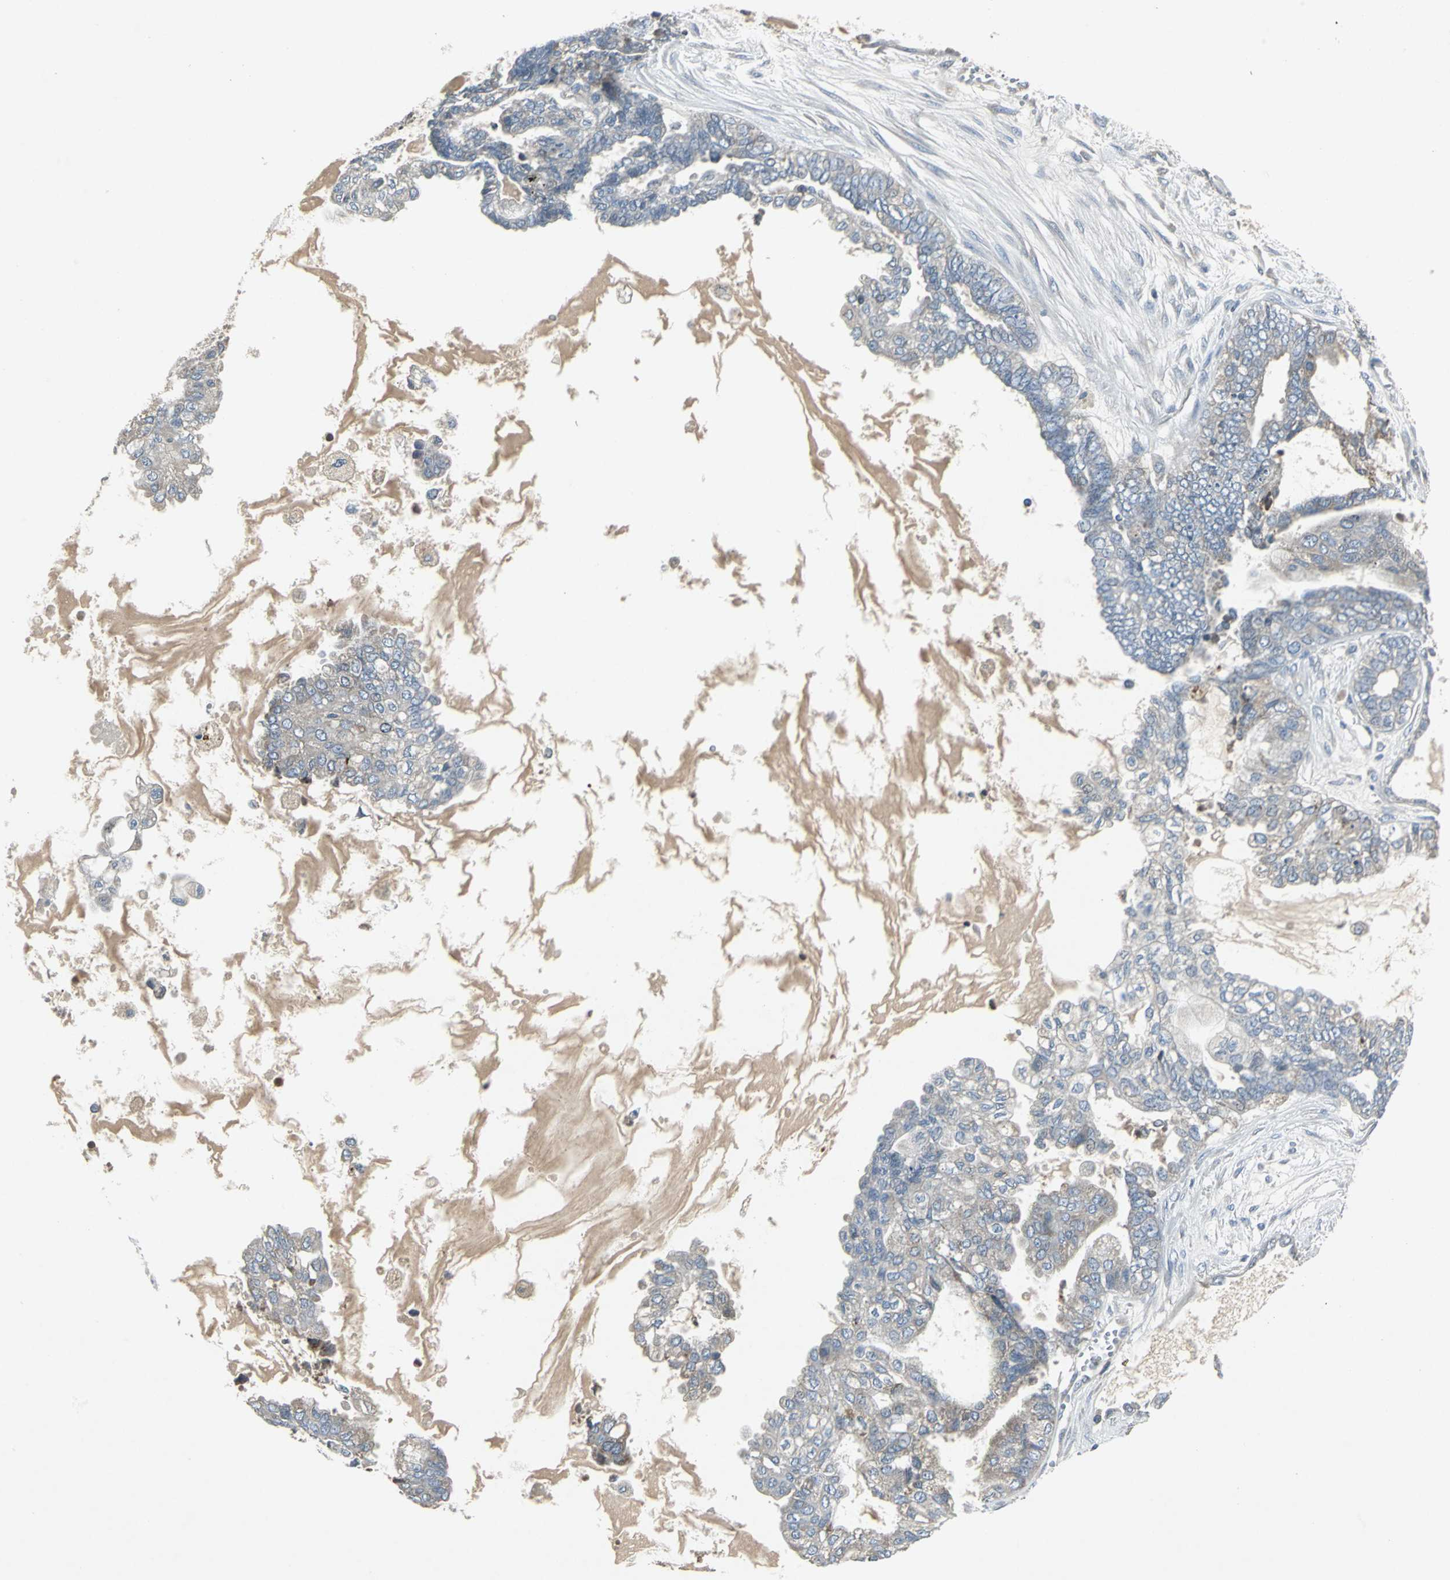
{"staining": {"intensity": "weak", "quantity": ">75%", "location": "cytoplasmic/membranous"}, "tissue": "ovarian cancer", "cell_type": "Tumor cells", "image_type": "cancer", "snomed": [{"axis": "morphology", "description": "Carcinoma, NOS"}, {"axis": "morphology", "description": "Carcinoma, endometroid"}, {"axis": "topography", "description": "Ovary"}], "caption": "Protein staining reveals weak cytoplasmic/membranous expression in about >75% of tumor cells in ovarian cancer (endometroid carcinoma).", "gene": "SLC2A13", "patient": {"sex": "female", "age": 50}}